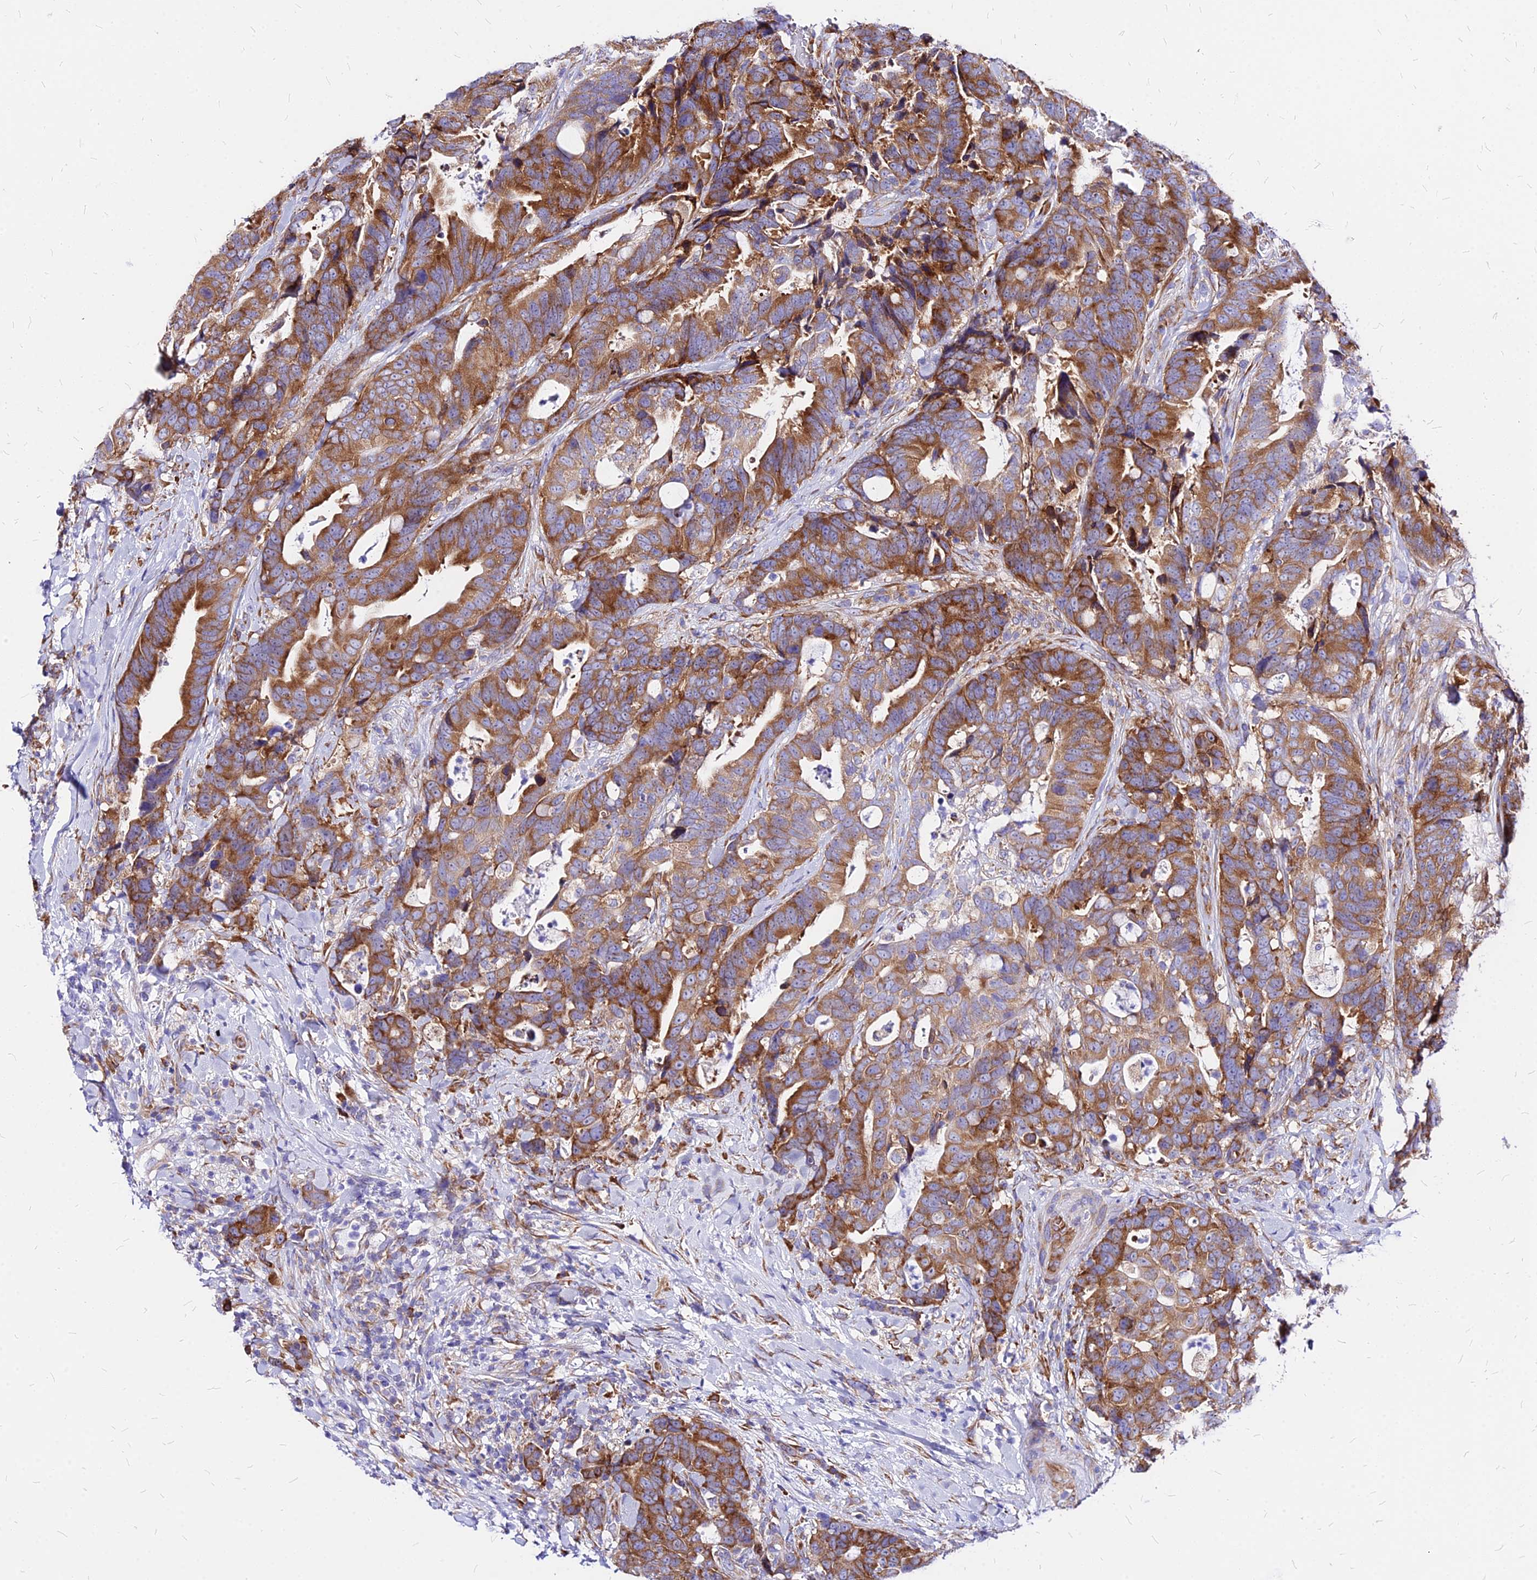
{"staining": {"intensity": "moderate", "quantity": ">75%", "location": "cytoplasmic/membranous"}, "tissue": "colorectal cancer", "cell_type": "Tumor cells", "image_type": "cancer", "snomed": [{"axis": "morphology", "description": "Adenocarcinoma, NOS"}, {"axis": "topography", "description": "Colon"}], "caption": "This is a histology image of immunohistochemistry staining of adenocarcinoma (colorectal), which shows moderate staining in the cytoplasmic/membranous of tumor cells.", "gene": "RPL19", "patient": {"sex": "female", "age": 82}}